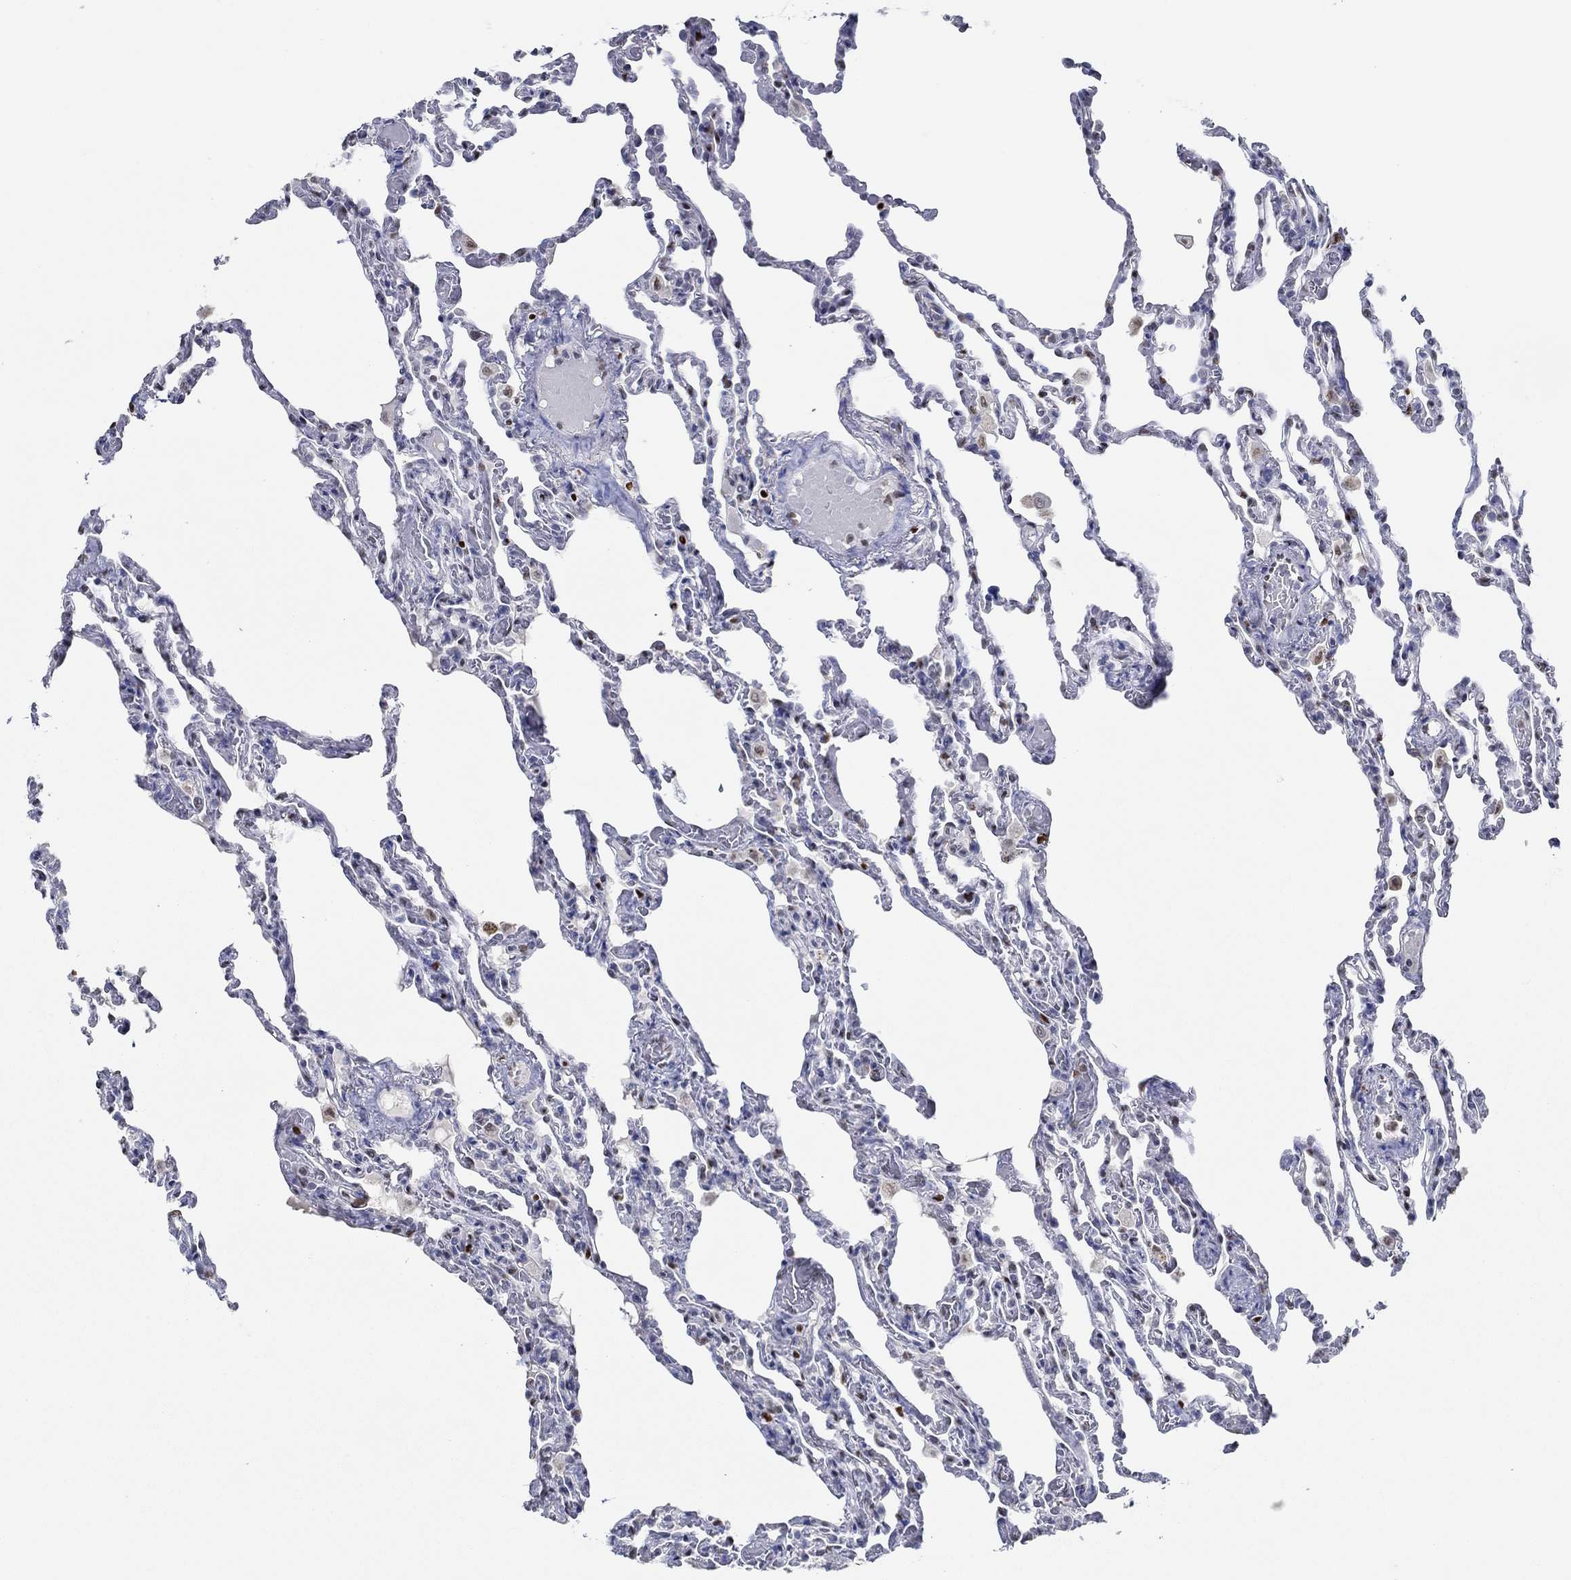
{"staining": {"intensity": "negative", "quantity": "none", "location": "none"}, "tissue": "lung", "cell_type": "Alveolar cells", "image_type": "normal", "snomed": [{"axis": "morphology", "description": "Normal tissue, NOS"}, {"axis": "topography", "description": "Lung"}], "caption": "Alveolar cells show no significant protein positivity in normal lung. (DAB (3,3'-diaminobenzidine) IHC with hematoxylin counter stain).", "gene": "GATA2", "patient": {"sex": "female", "age": 43}}